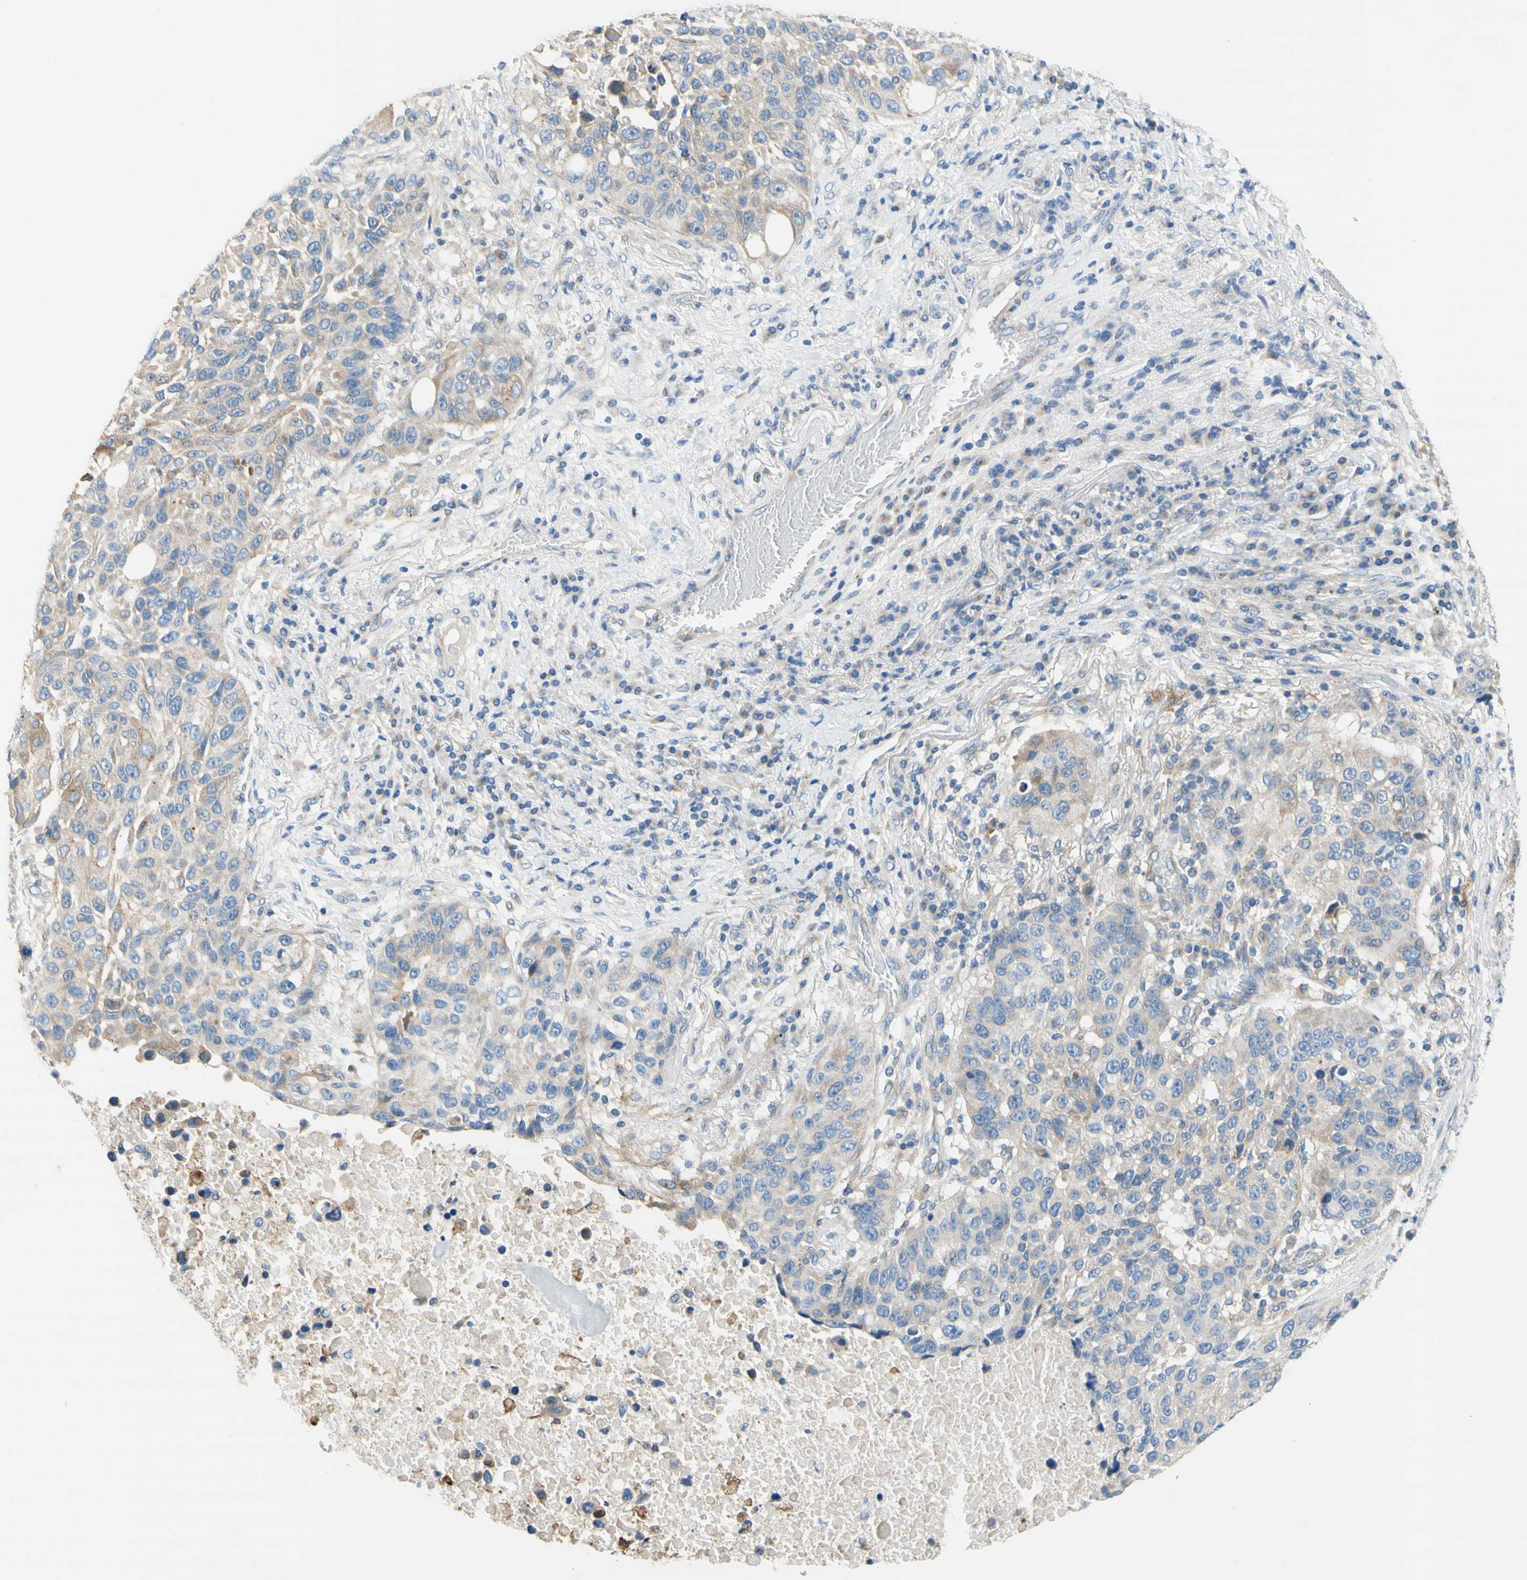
{"staining": {"intensity": "moderate", "quantity": "<25%", "location": "cytoplasmic/membranous"}, "tissue": "lung cancer", "cell_type": "Tumor cells", "image_type": "cancer", "snomed": [{"axis": "morphology", "description": "Squamous cell carcinoma, NOS"}, {"axis": "topography", "description": "Lung"}], "caption": "The histopathology image displays immunohistochemical staining of lung cancer (squamous cell carcinoma). There is moderate cytoplasmic/membranous staining is present in about <25% of tumor cells.", "gene": "F3", "patient": {"sex": "male", "age": 57}}